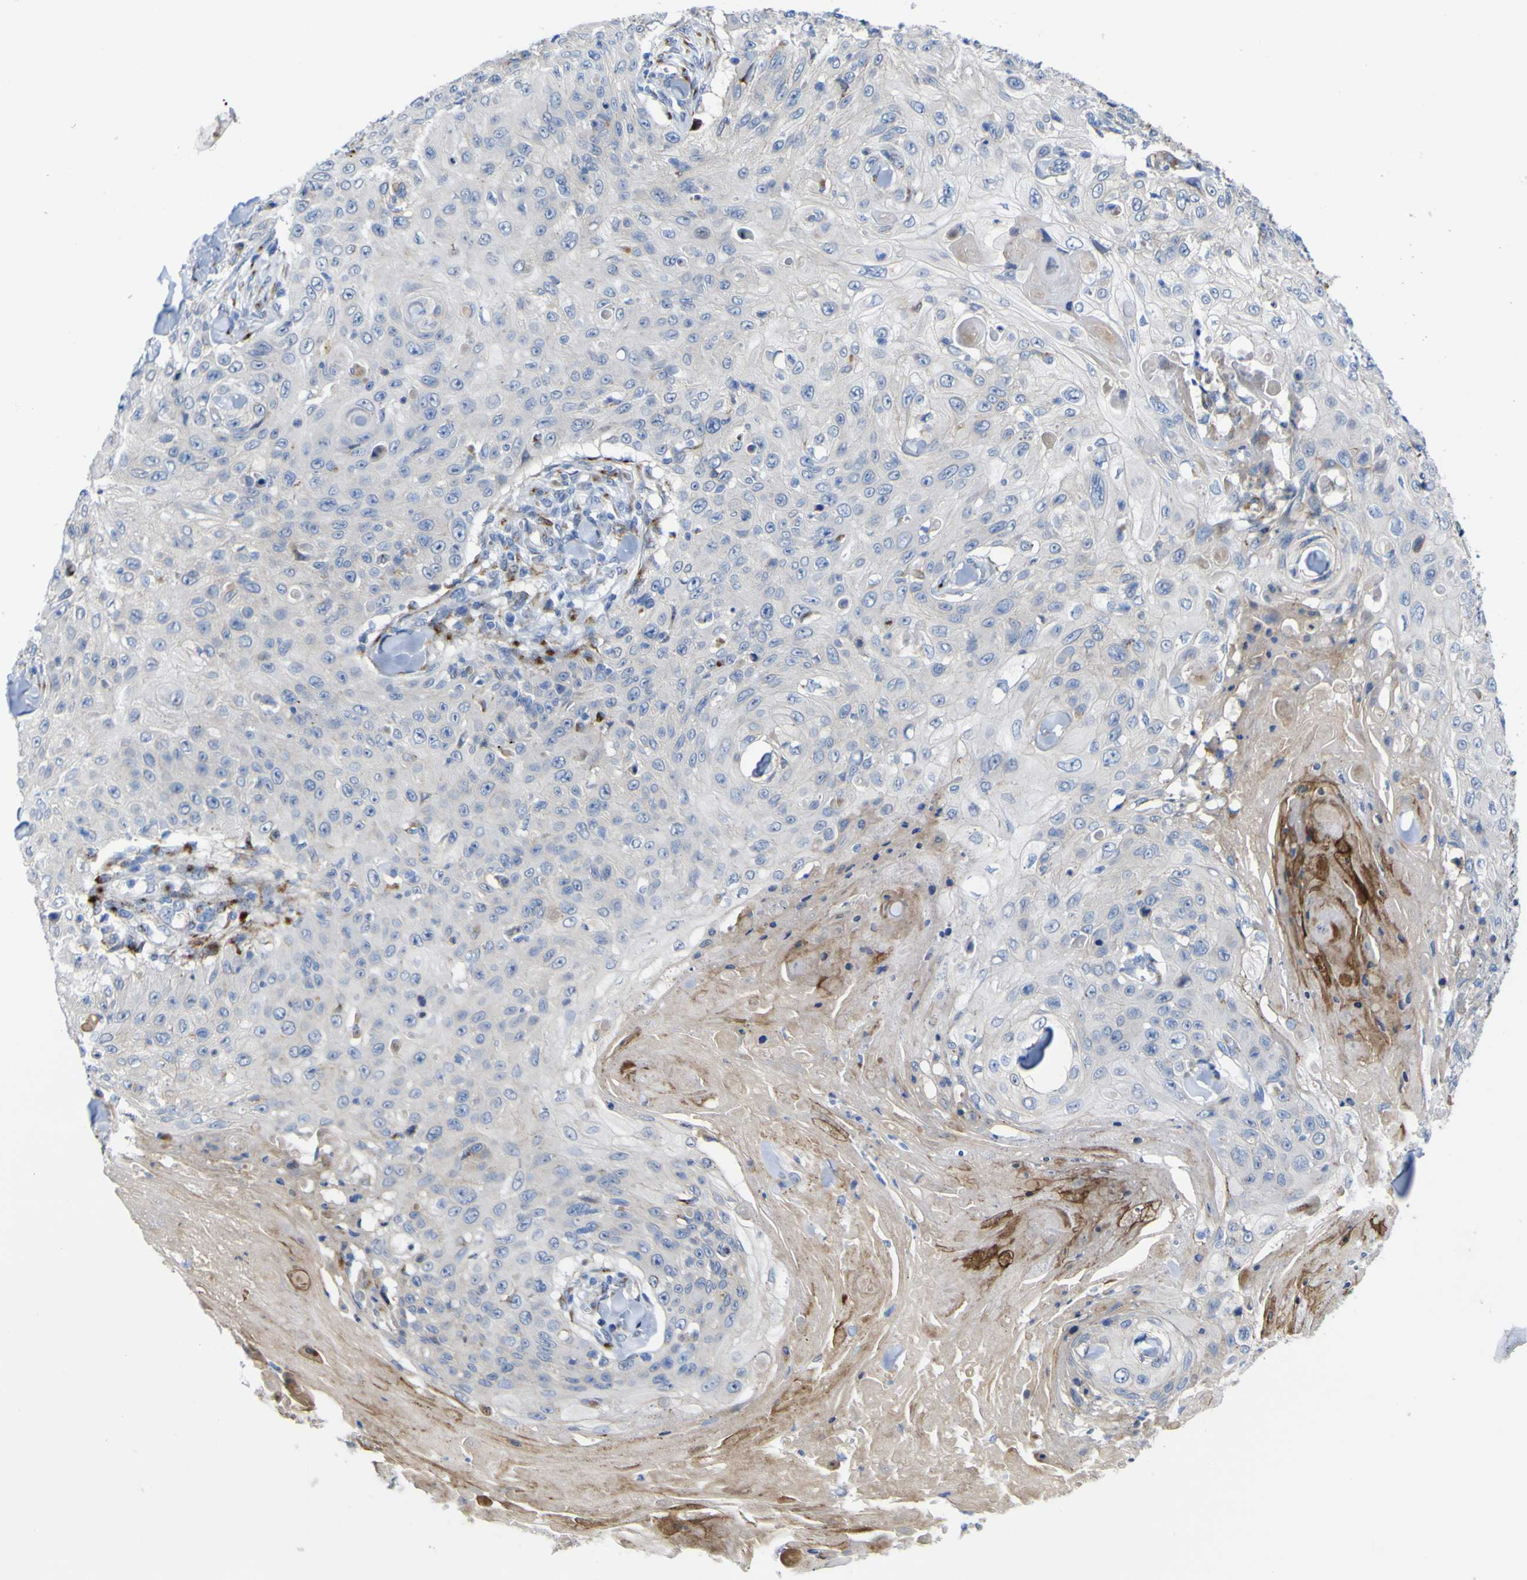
{"staining": {"intensity": "negative", "quantity": "none", "location": "none"}, "tissue": "skin cancer", "cell_type": "Tumor cells", "image_type": "cancer", "snomed": [{"axis": "morphology", "description": "Squamous cell carcinoma, NOS"}, {"axis": "topography", "description": "Skin"}], "caption": "Immunohistochemistry (IHC) image of skin squamous cell carcinoma stained for a protein (brown), which demonstrates no expression in tumor cells. (Stains: DAB (3,3'-diaminobenzidine) IHC with hematoxylin counter stain, Microscopy: brightfield microscopy at high magnification).", "gene": "PTPRF", "patient": {"sex": "male", "age": 86}}